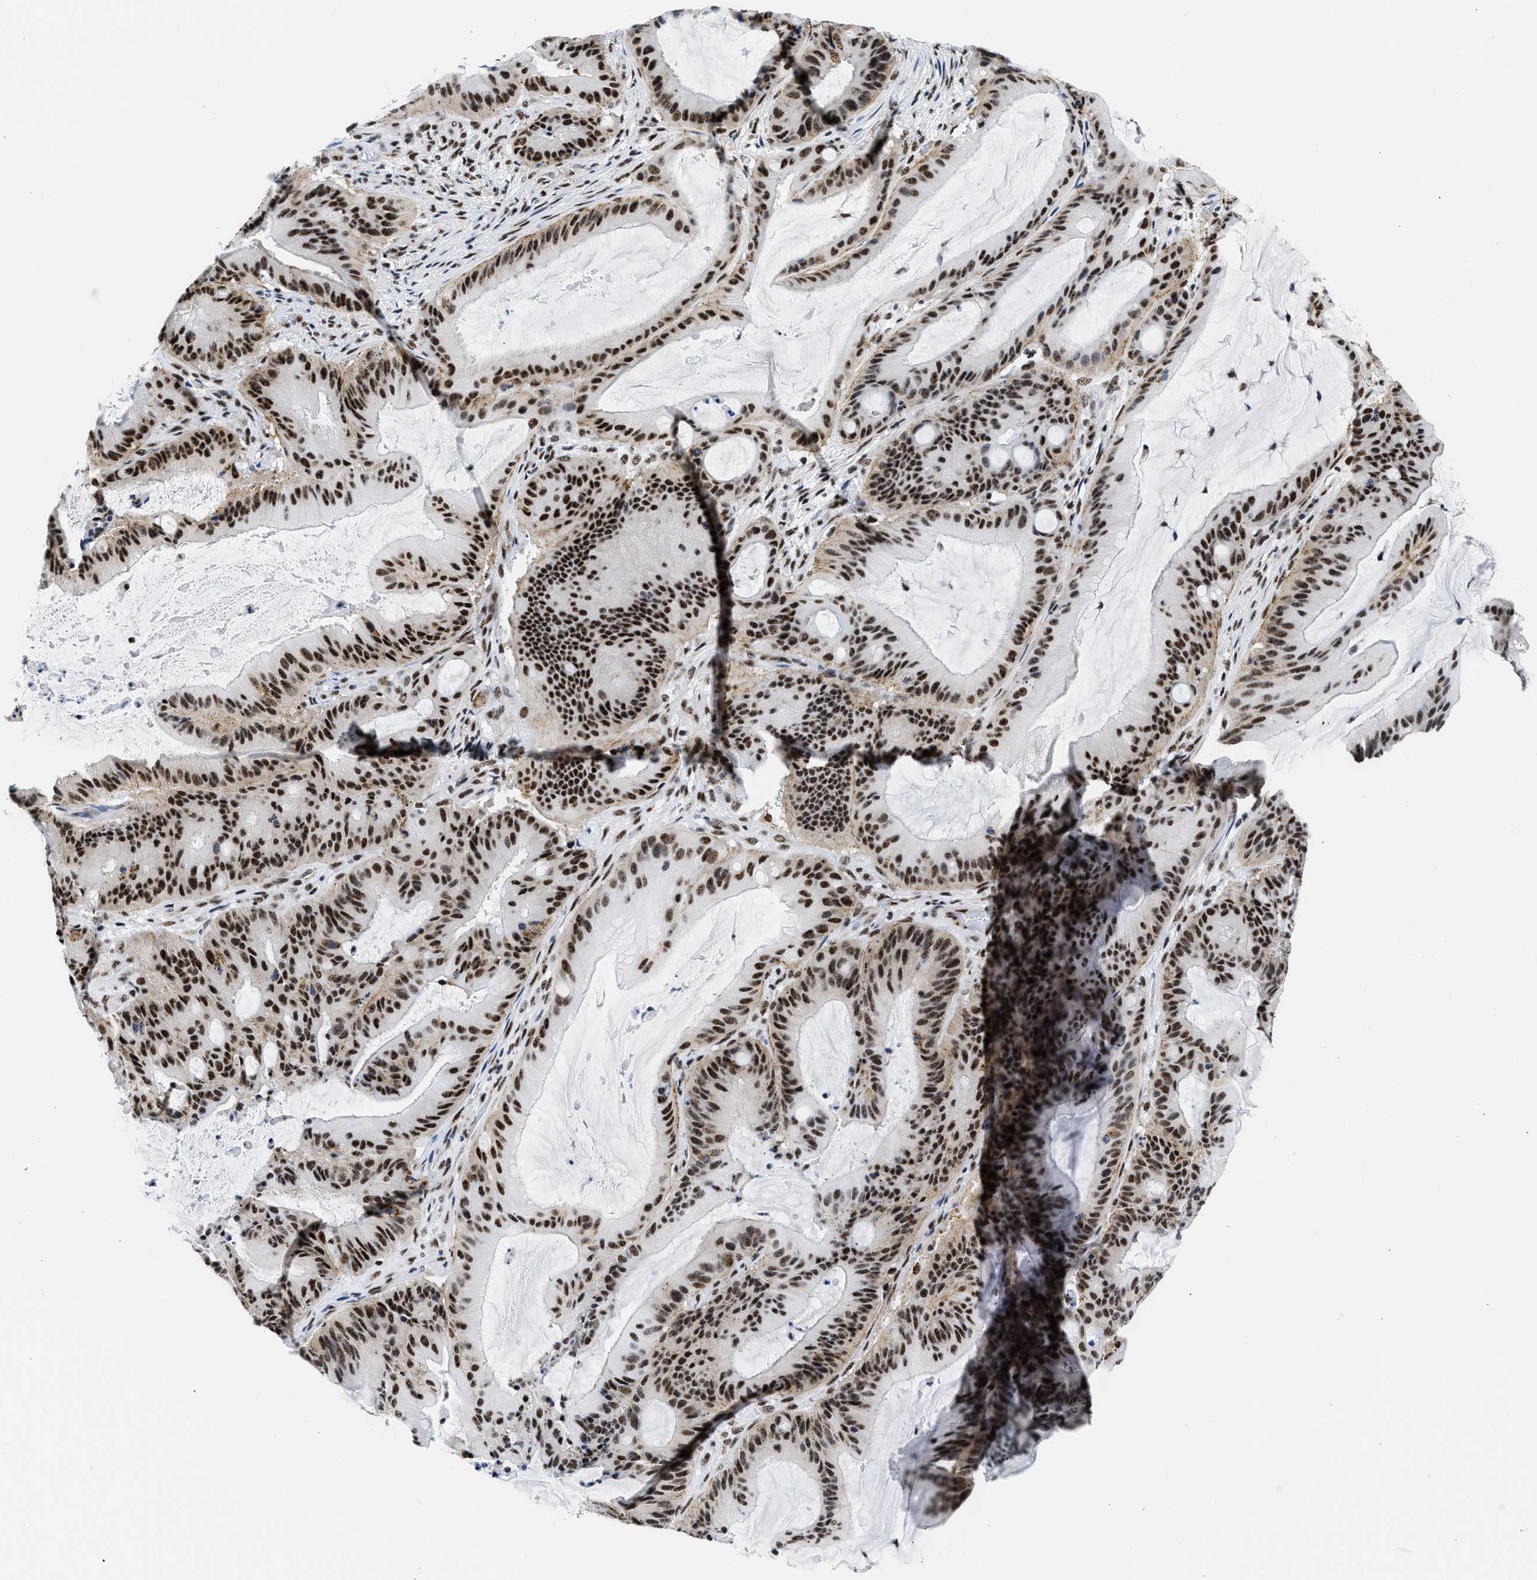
{"staining": {"intensity": "moderate", "quantity": ">75%", "location": "nuclear"}, "tissue": "liver cancer", "cell_type": "Tumor cells", "image_type": "cancer", "snomed": [{"axis": "morphology", "description": "Normal tissue, NOS"}, {"axis": "morphology", "description": "Cholangiocarcinoma"}, {"axis": "topography", "description": "Liver"}, {"axis": "topography", "description": "Peripheral nerve tissue"}], "caption": "A brown stain shows moderate nuclear positivity of a protein in liver cholangiocarcinoma tumor cells.", "gene": "RBM8A", "patient": {"sex": "female", "age": 73}}